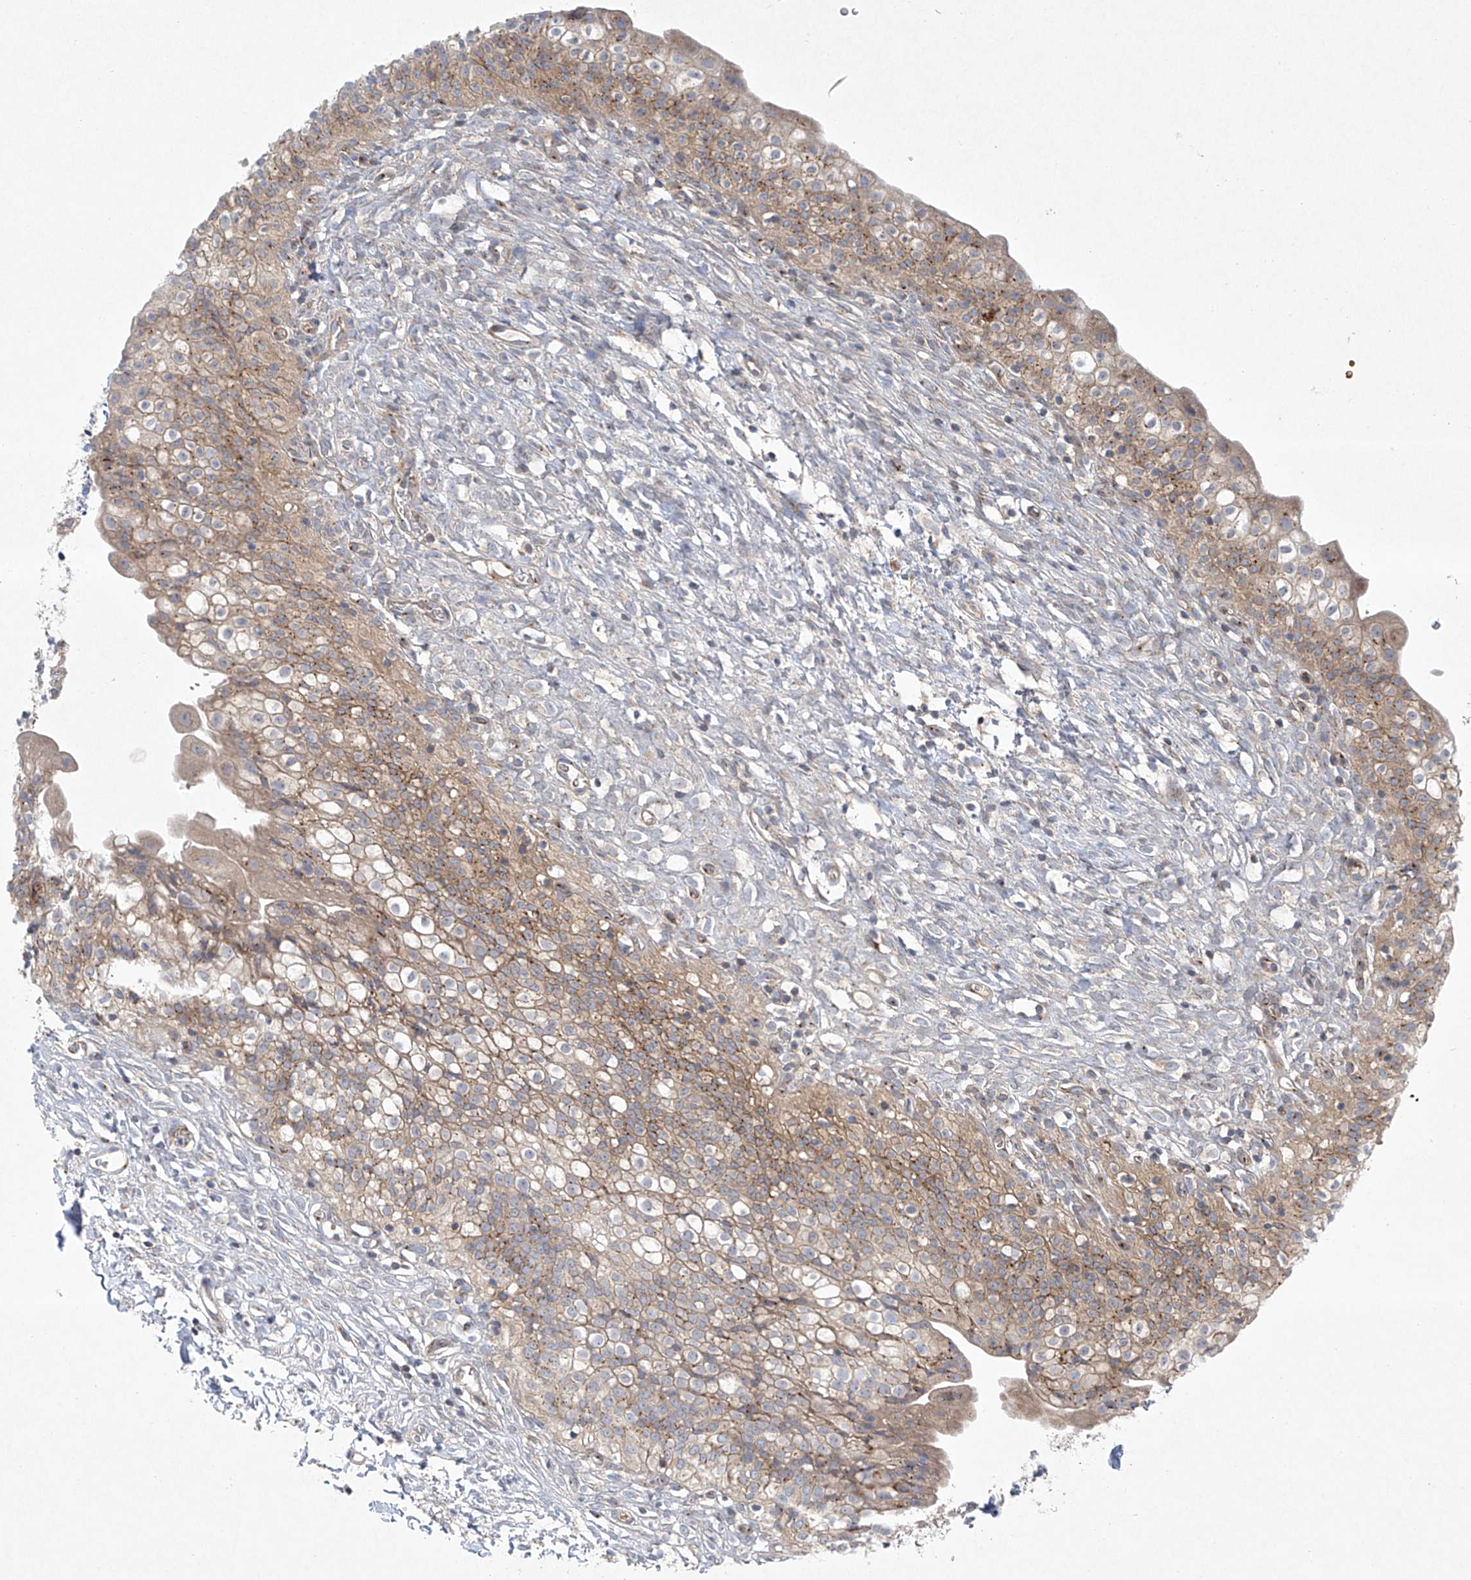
{"staining": {"intensity": "moderate", "quantity": ">75%", "location": "cytoplasmic/membranous"}, "tissue": "urinary bladder", "cell_type": "Urothelial cells", "image_type": "normal", "snomed": [{"axis": "morphology", "description": "Normal tissue, NOS"}, {"axis": "topography", "description": "Urinary bladder"}], "caption": "Moderate cytoplasmic/membranous positivity for a protein is identified in approximately >75% of urothelial cells of unremarkable urinary bladder using IHC.", "gene": "TJAP1", "patient": {"sex": "male", "age": 55}}